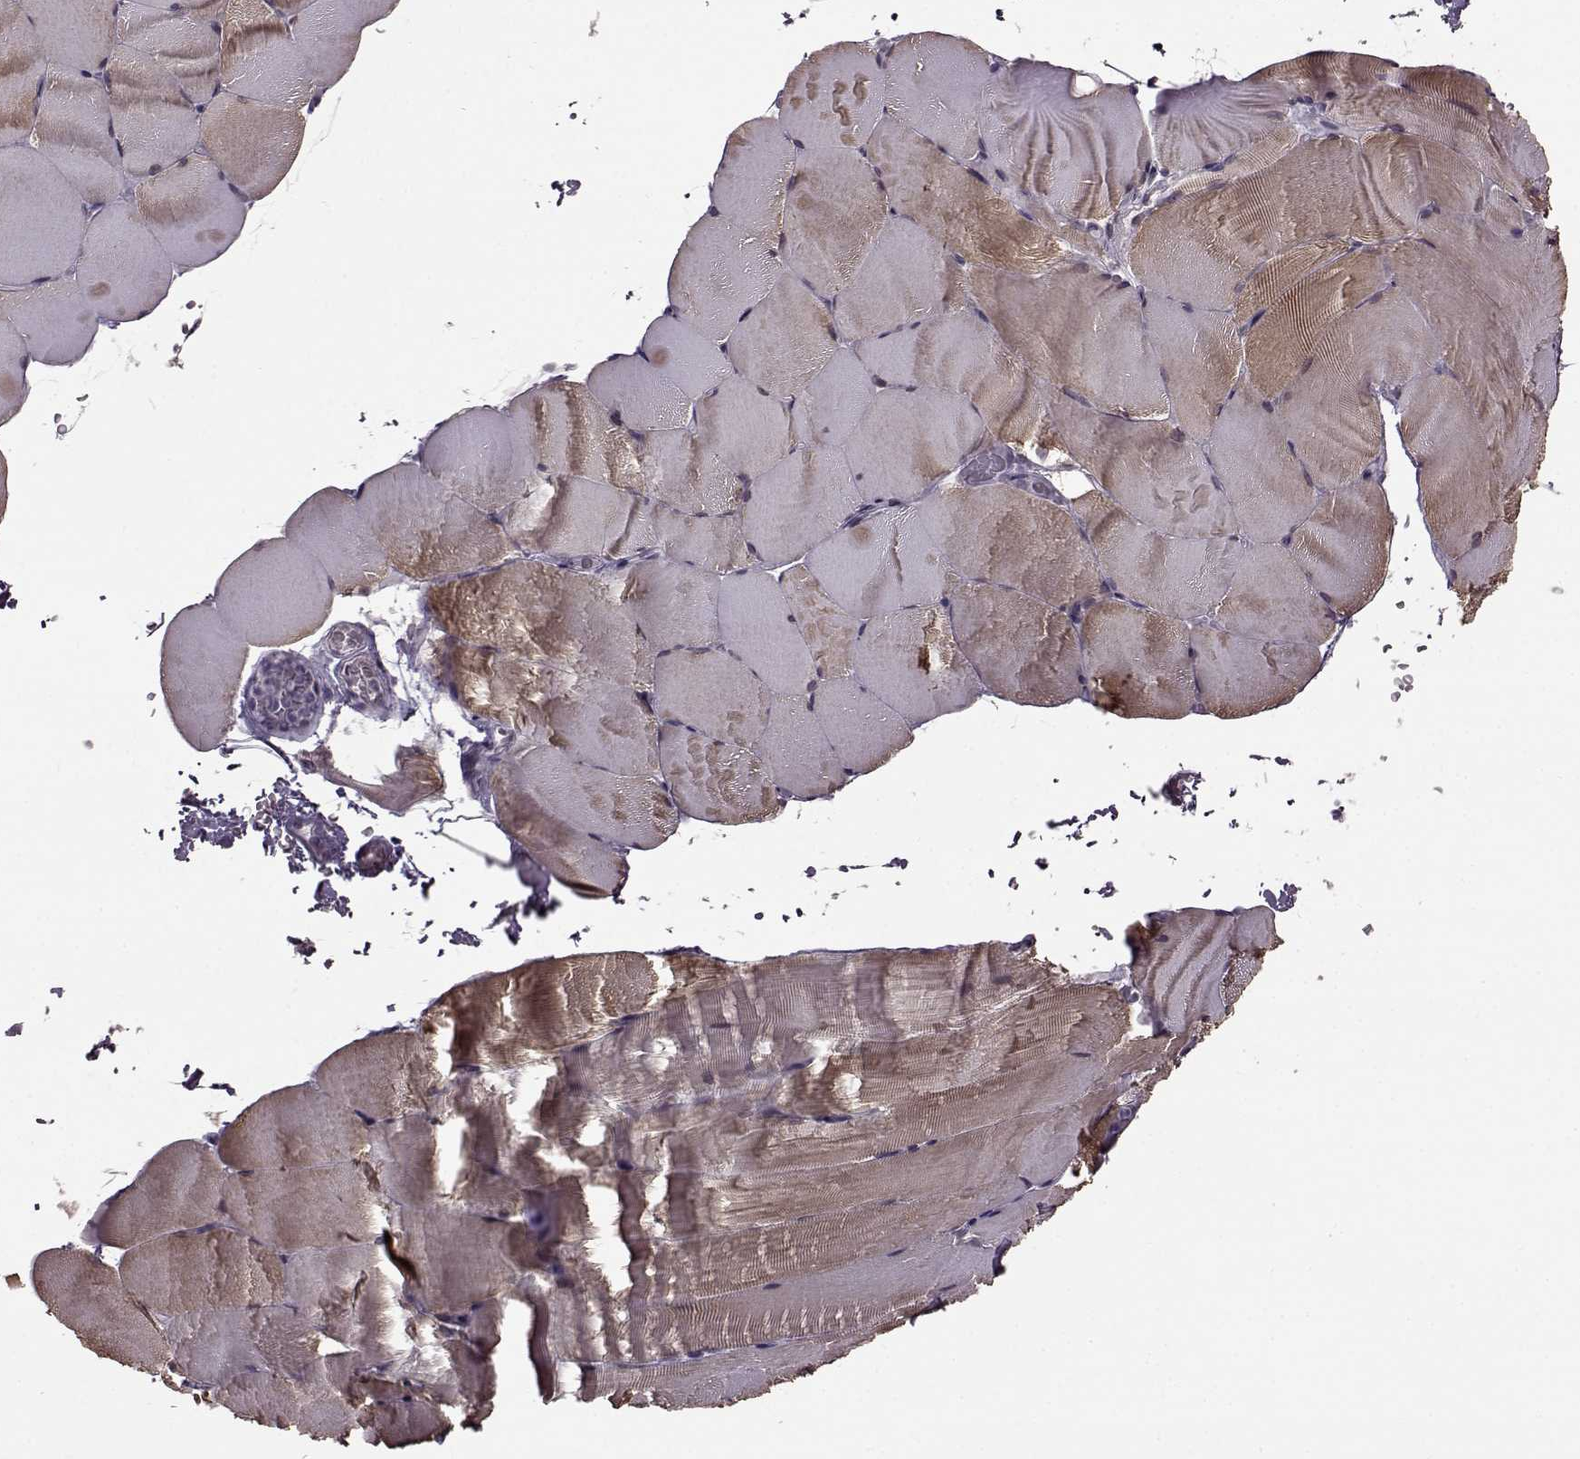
{"staining": {"intensity": "moderate", "quantity": "<25%", "location": "cytoplasmic/membranous"}, "tissue": "skeletal muscle", "cell_type": "Myocytes", "image_type": "normal", "snomed": [{"axis": "morphology", "description": "Normal tissue, NOS"}, {"axis": "topography", "description": "Skeletal muscle"}], "caption": "IHC image of benign human skeletal muscle stained for a protein (brown), which shows low levels of moderate cytoplasmic/membranous expression in about <25% of myocytes.", "gene": "STX1A", "patient": {"sex": "female", "age": 37}}